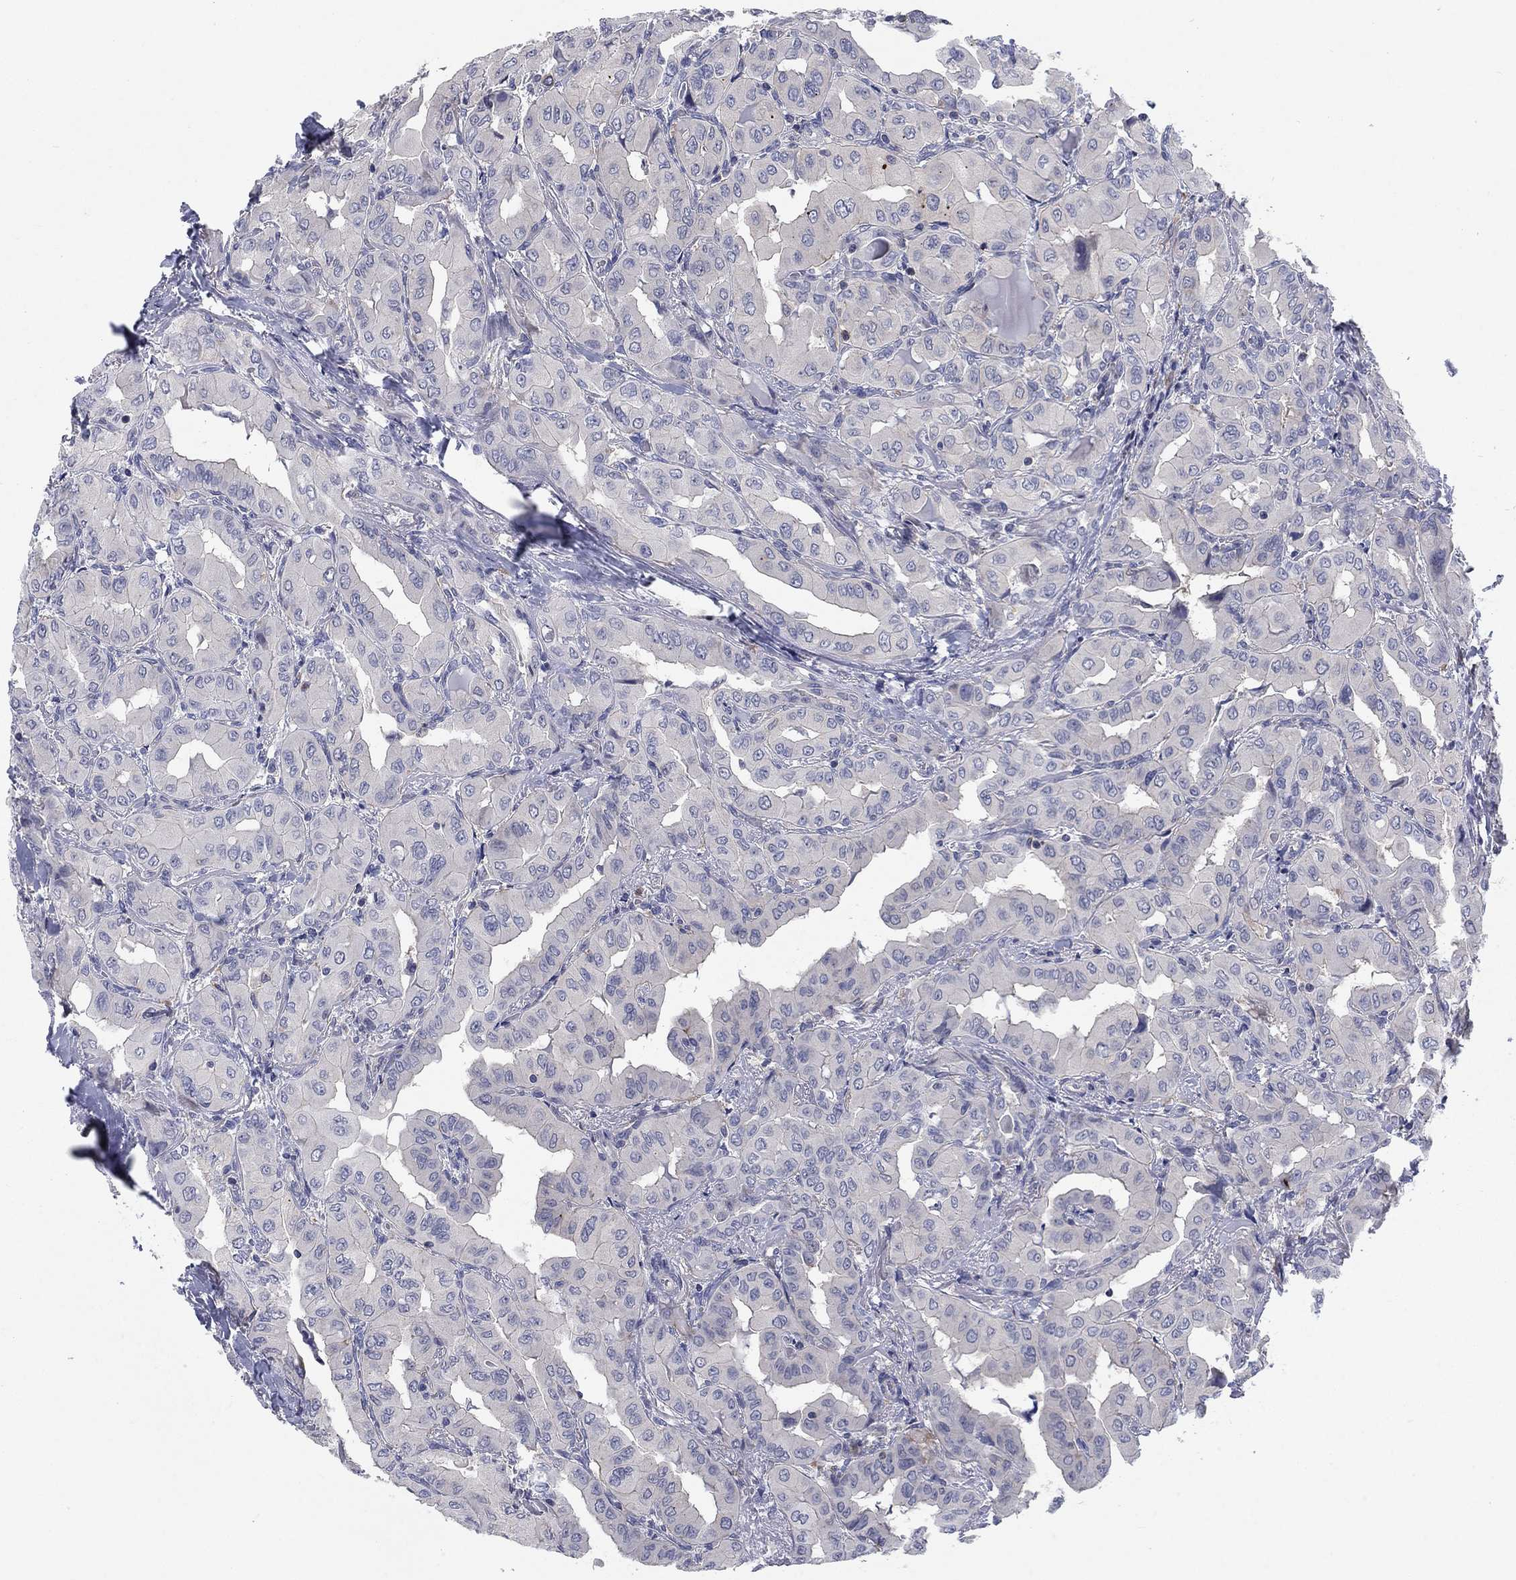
{"staining": {"intensity": "negative", "quantity": "none", "location": "none"}, "tissue": "thyroid cancer", "cell_type": "Tumor cells", "image_type": "cancer", "snomed": [{"axis": "morphology", "description": "Normal tissue, NOS"}, {"axis": "morphology", "description": "Papillary adenocarcinoma, NOS"}, {"axis": "topography", "description": "Thyroid gland"}], "caption": "A high-resolution photomicrograph shows immunohistochemistry (IHC) staining of papillary adenocarcinoma (thyroid), which exhibits no significant staining in tumor cells.", "gene": "KIF15", "patient": {"sex": "female", "age": 66}}